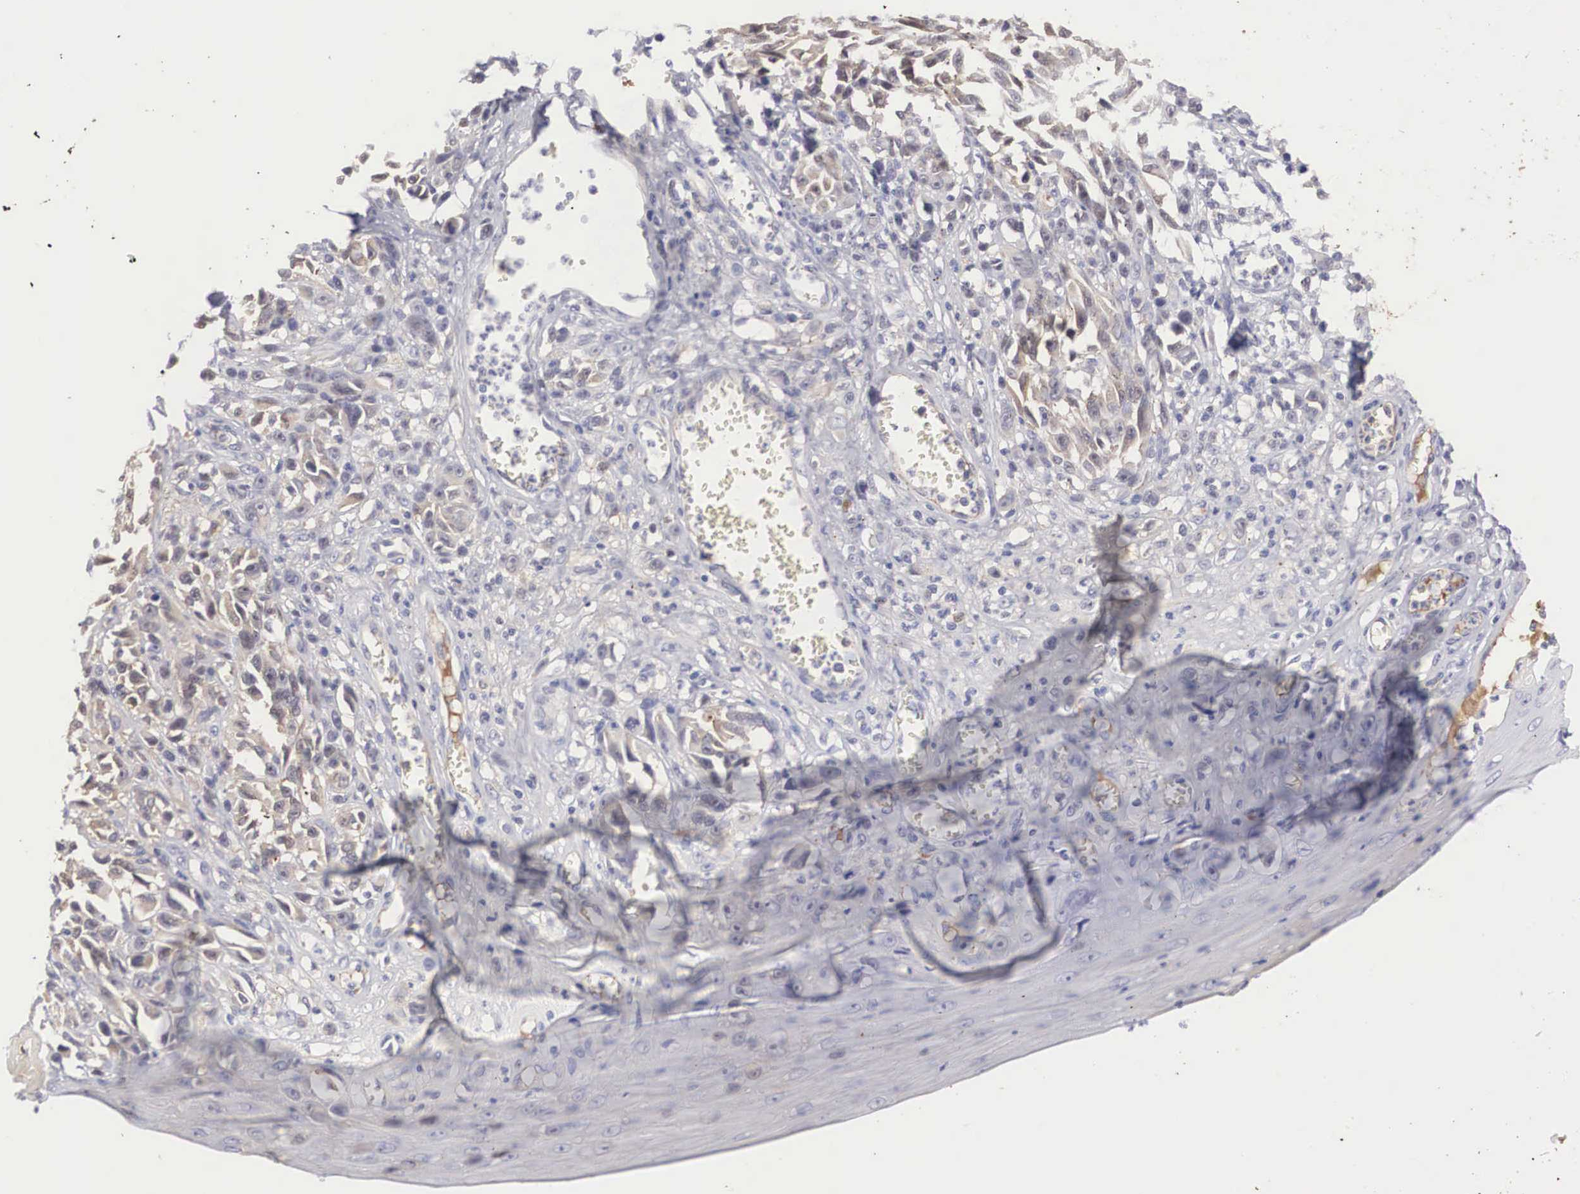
{"staining": {"intensity": "negative", "quantity": "none", "location": "none"}, "tissue": "melanoma", "cell_type": "Tumor cells", "image_type": "cancer", "snomed": [{"axis": "morphology", "description": "Malignant melanoma, NOS"}, {"axis": "topography", "description": "Skin"}], "caption": "Malignant melanoma was stained to show a protein in brown. There is no significant expression in tumor cells.", "gene": "RBPJ", "patient": {"sex": "female", "age": 82}}